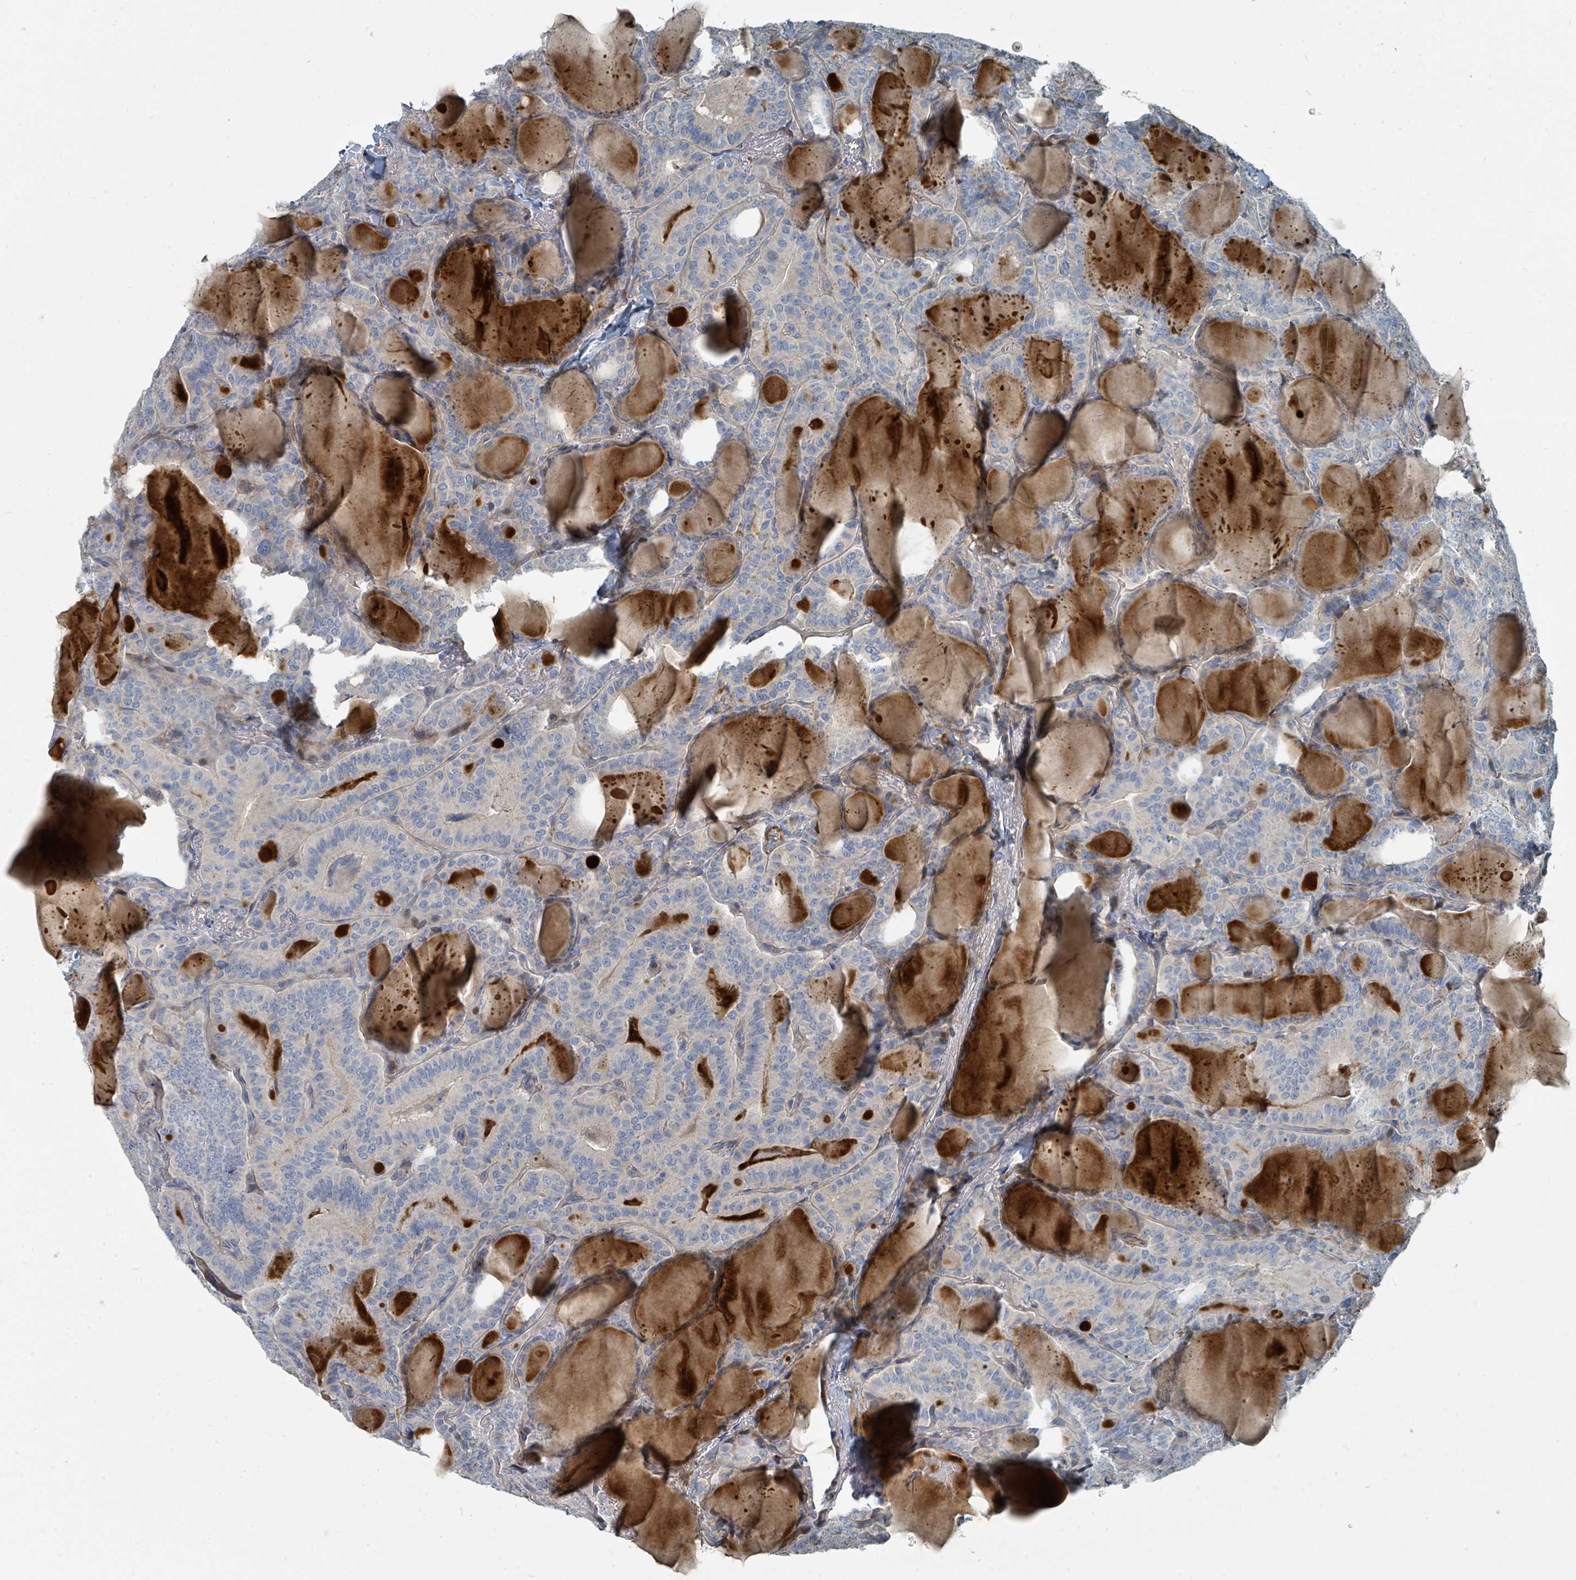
{"staining": {"intensity": "negative", "quantity": "none", "location": "none"}, "tissue": "thyroid cancer", "cell_type": "Tumor cells", "image_type": "cancer", "snomed": [{"axis": "morphology", "description": "Papillary adenocarcinoma, NOS"}, {"axis": "topography", "description": "Thyroid gland"}], "caption": "Tumor cells show no significant protein positivity in thyroid papillary adenocarcinoma. (Immunohistochemistry, brightfield microscopy, high magnification).", "gene": "SLC44A5", "patient": {"sex": "female", "age": 68}}